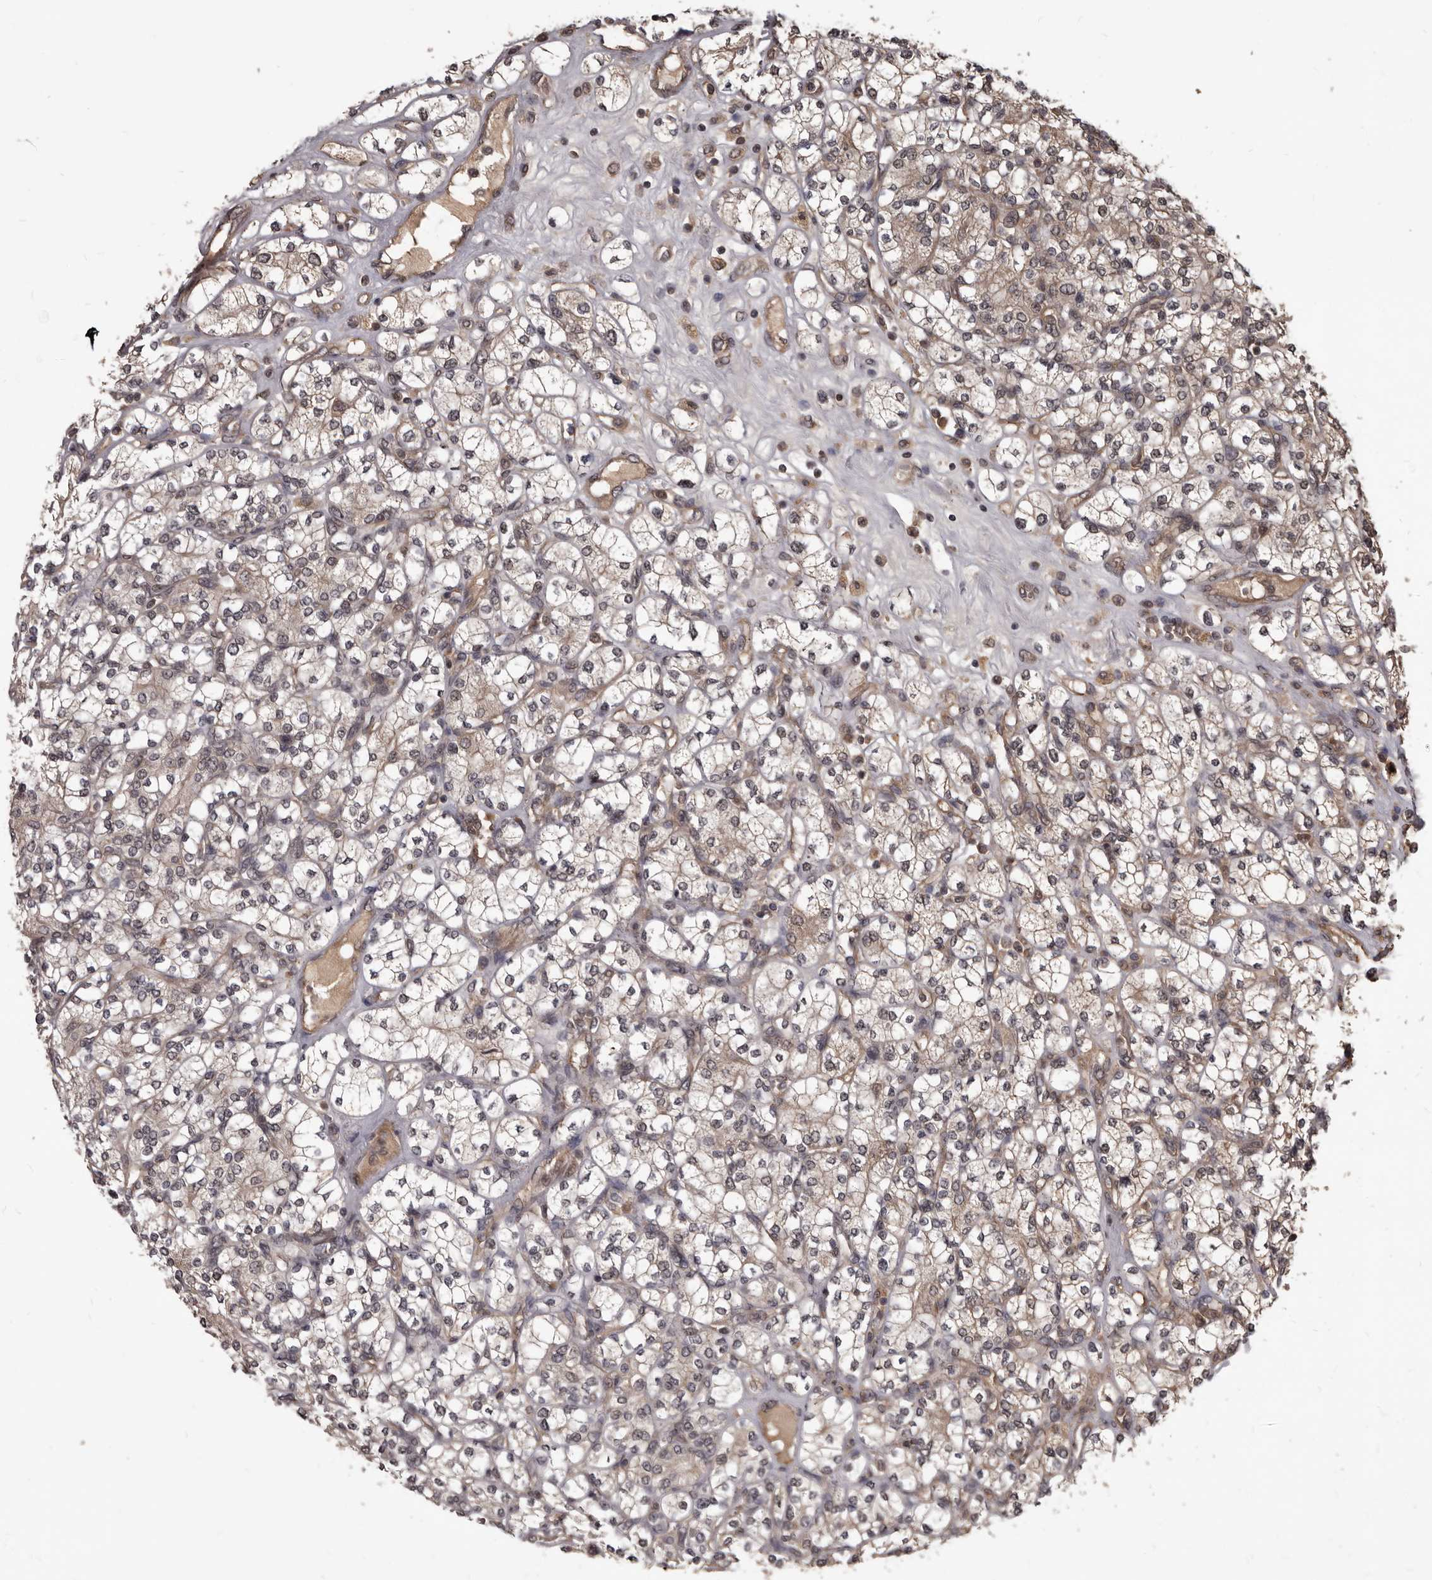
{"staining": {"intensity": "weak", "quantity": "<25%", "location": "cytoplasmic/membranous"}, "tissue": "renal cancer", "cell_type": "Tumor cells", "image_type": "cancer", "snomed": [{"axis": "morphology", "description": "Adenocarcinoma, NOS"}, {"axis": "topography", "description": "Kidney"}], "caption": "Tumor cells are negative for protein expression in human renal adenocarcinoma.", "gene": "AHR", "patient": {"sex": "male", "age": 77}}